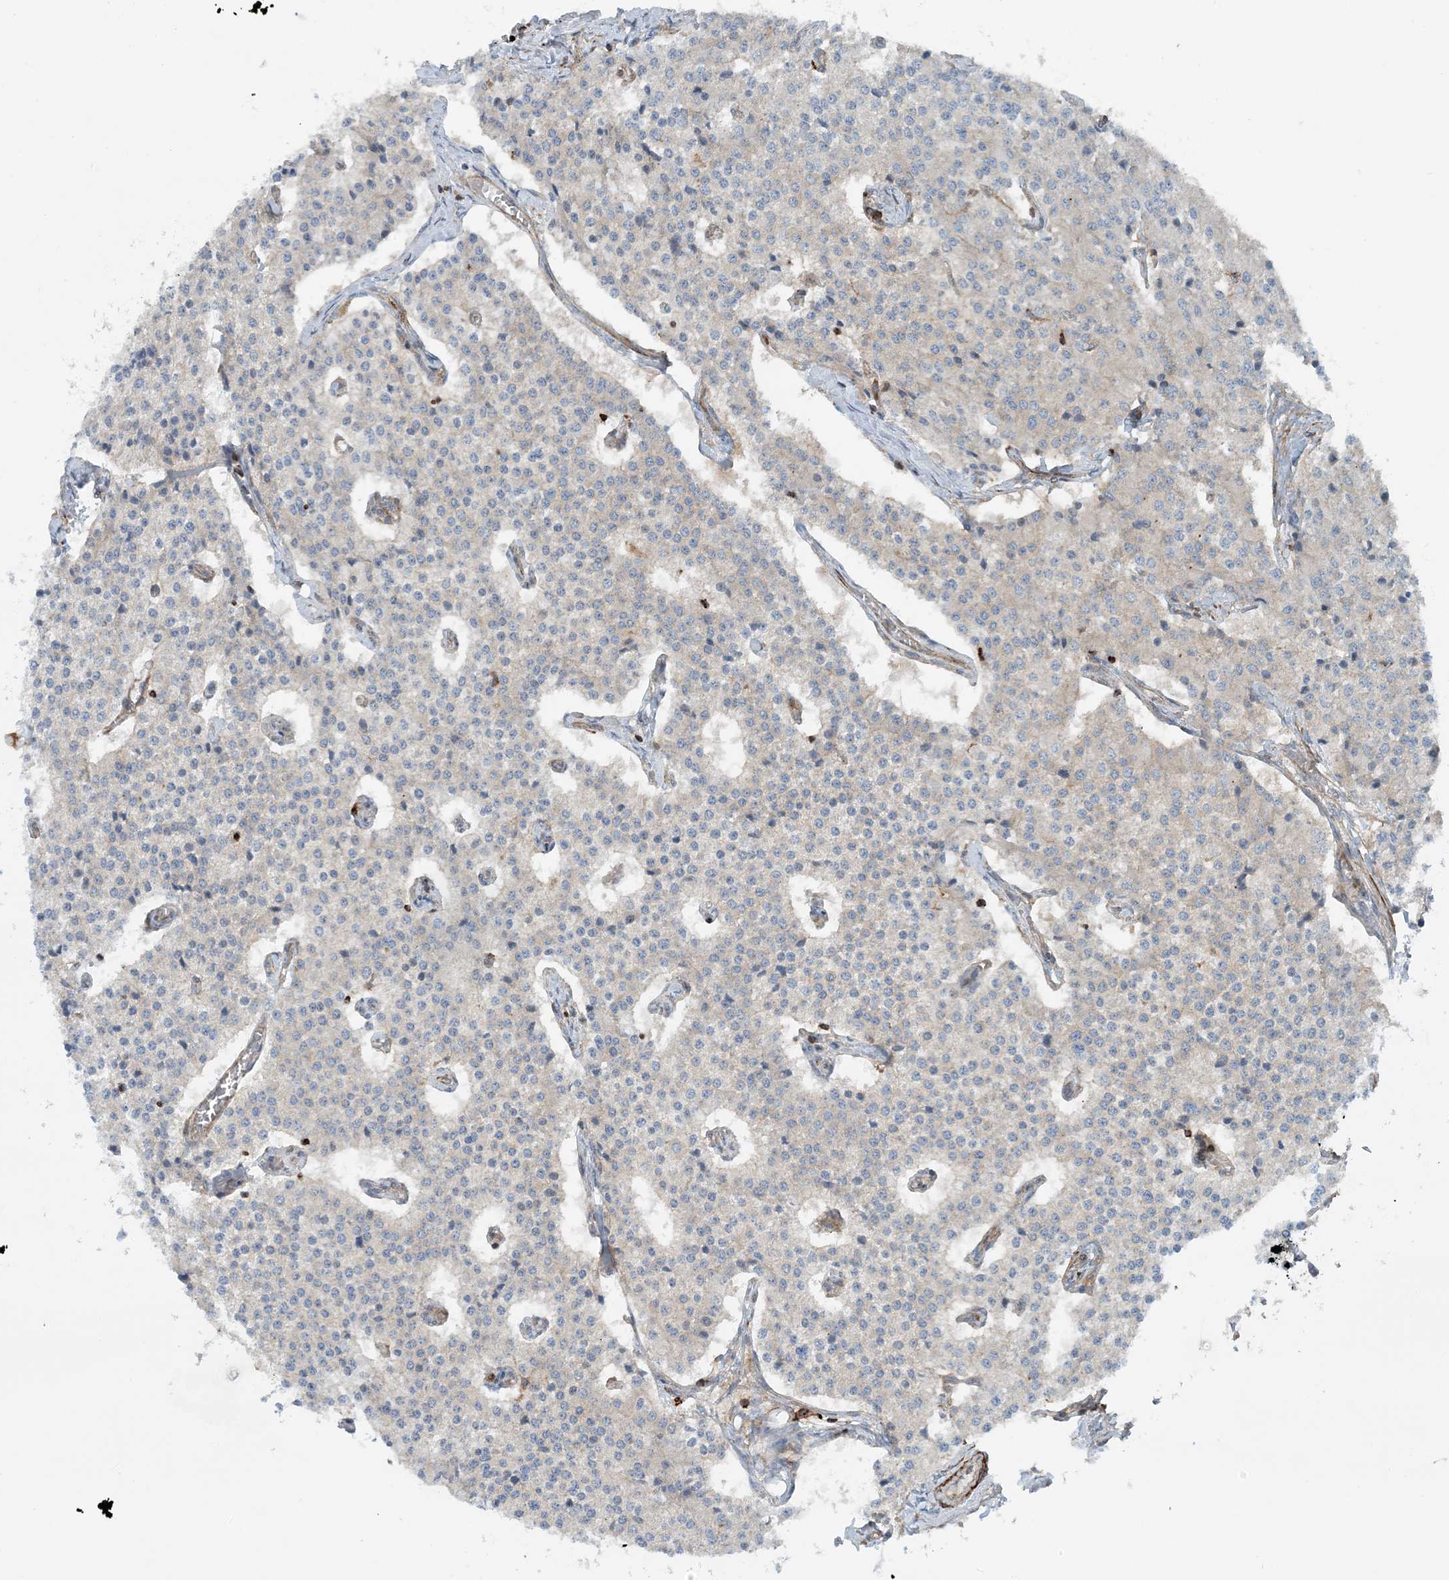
{"staining": {"intensity": "negative", "quantity": "none", "location": "none"}, "tissue": "carcinoid", "cell_type": "Tumor cells", "image_type": "cancer", "snomed": [{"axis": "morphology", "description": "Carcinoid, malignant, NOS"}, {"axis": "topography", "description": "Colon"}], "caption": "Tumor cells show no significant protein staining in carcinoid (malignant).", "gene": "STAM2", "patient": {"sex": "female", "age": 52}}